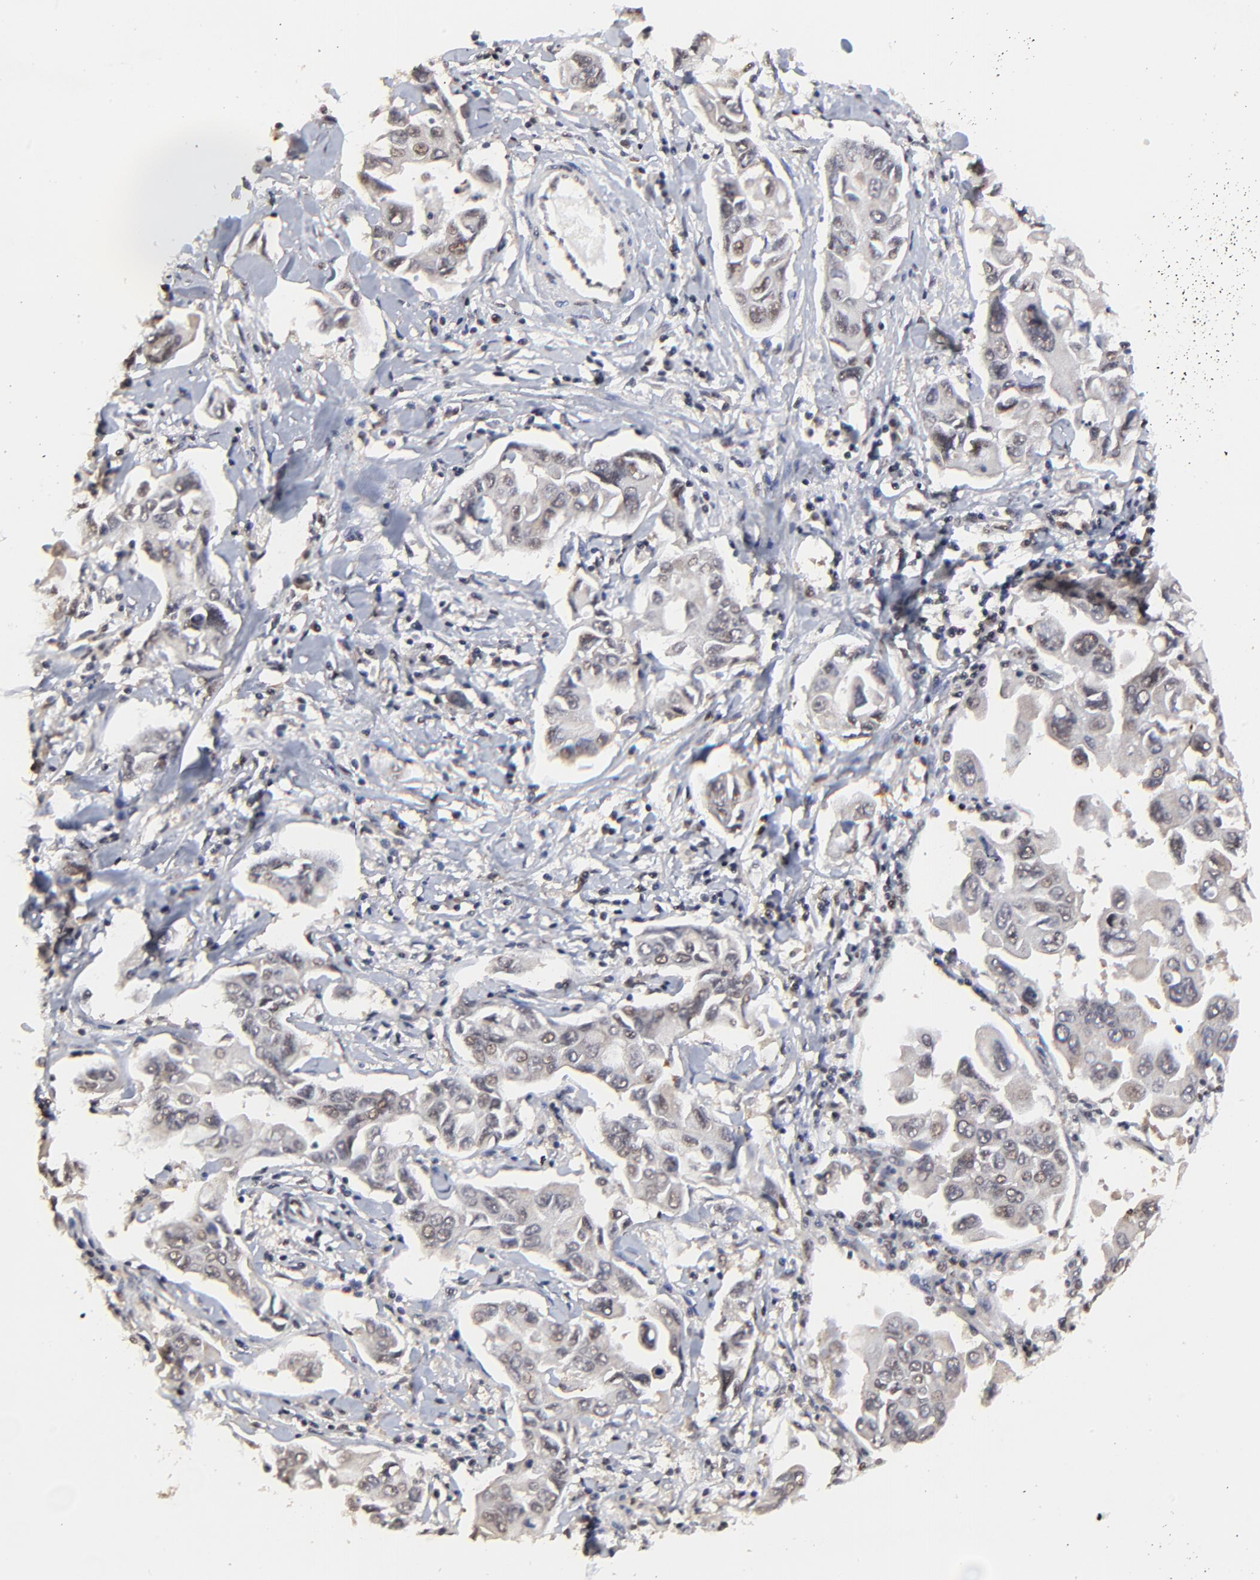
{"staining": {"intensity": "weak", "quantity": "<25%", "location": "nuclear"}, "tissue": "lung cancer", "cell_type": "Tumor cells", "image_type": "cancer", "snomed": [{"axis": "morphology", "description": "Adenocarcinoma, NOS"}, {"axis": "topography", "description": "Lymph node"}, {"axis": "topography", "description": "Lung"}], "caption": "A micrograph of adenocarcinoma (lung) stained for a protein shows no brown staining in tumor cells.", "gene": "RBM22", "patient": {"sex": "male", "age": 64}}